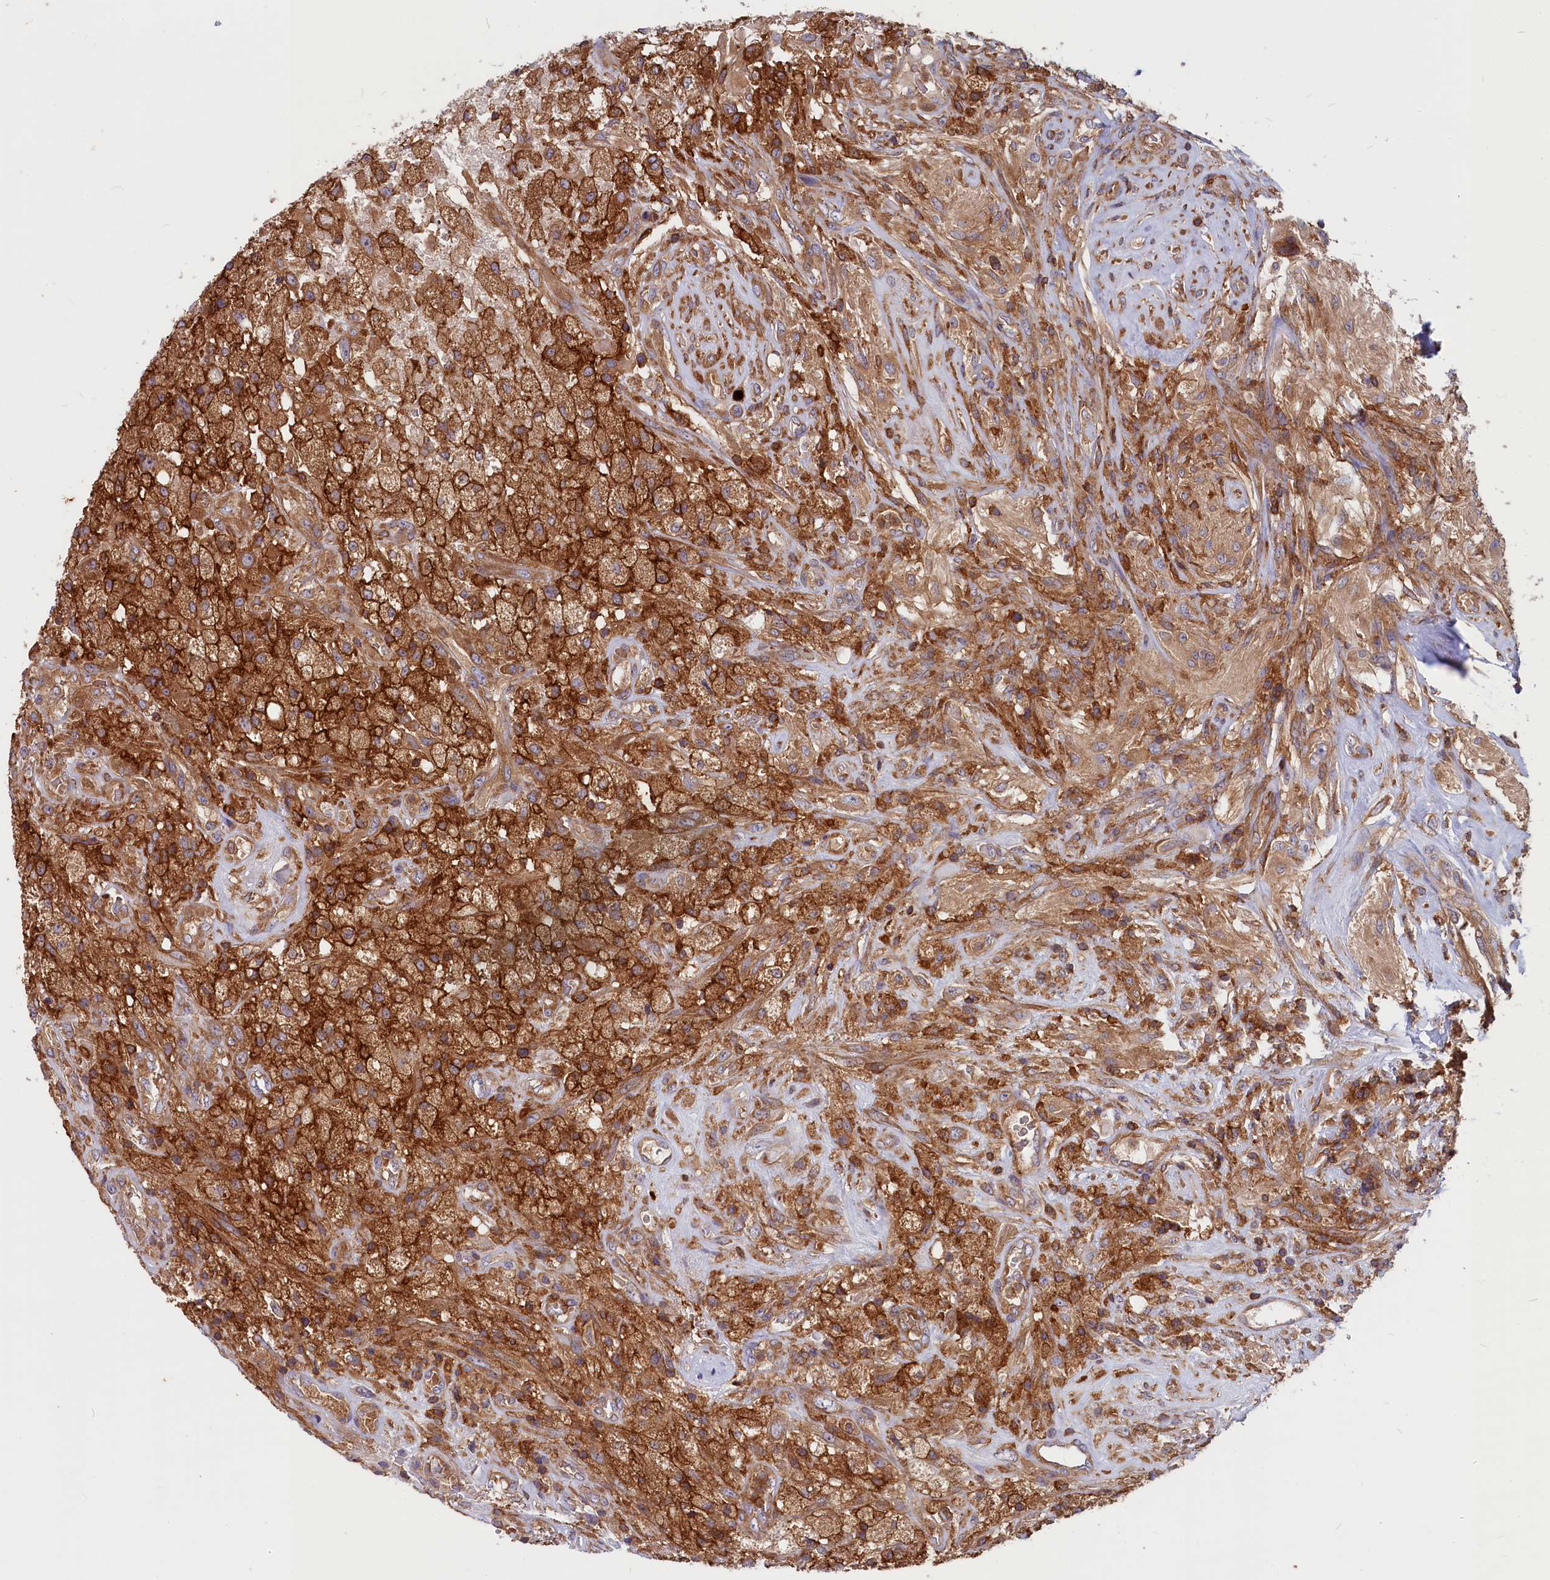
{"staining": {"intensity": "moderate", "quantity": ">75%", "location": "cytoplasmic/membranous"}, "tissue": "glioma", "cell_type": "Tumor cells", "image_type": "cancer", "snomed": [{"axis": "morphology", "description": "Glioma, malignant, High grade"}, {"axis": "topography", "description": "Brain"}], "caption": "Immunohistochemical staining of malignant glioma (high-grade) demonstrates moderate cytoplasmic/membranous protein staining in approximately >75% of tumor cells.", "gene": "MYO9B", "patient": {"sex": "male", "age": 56}}